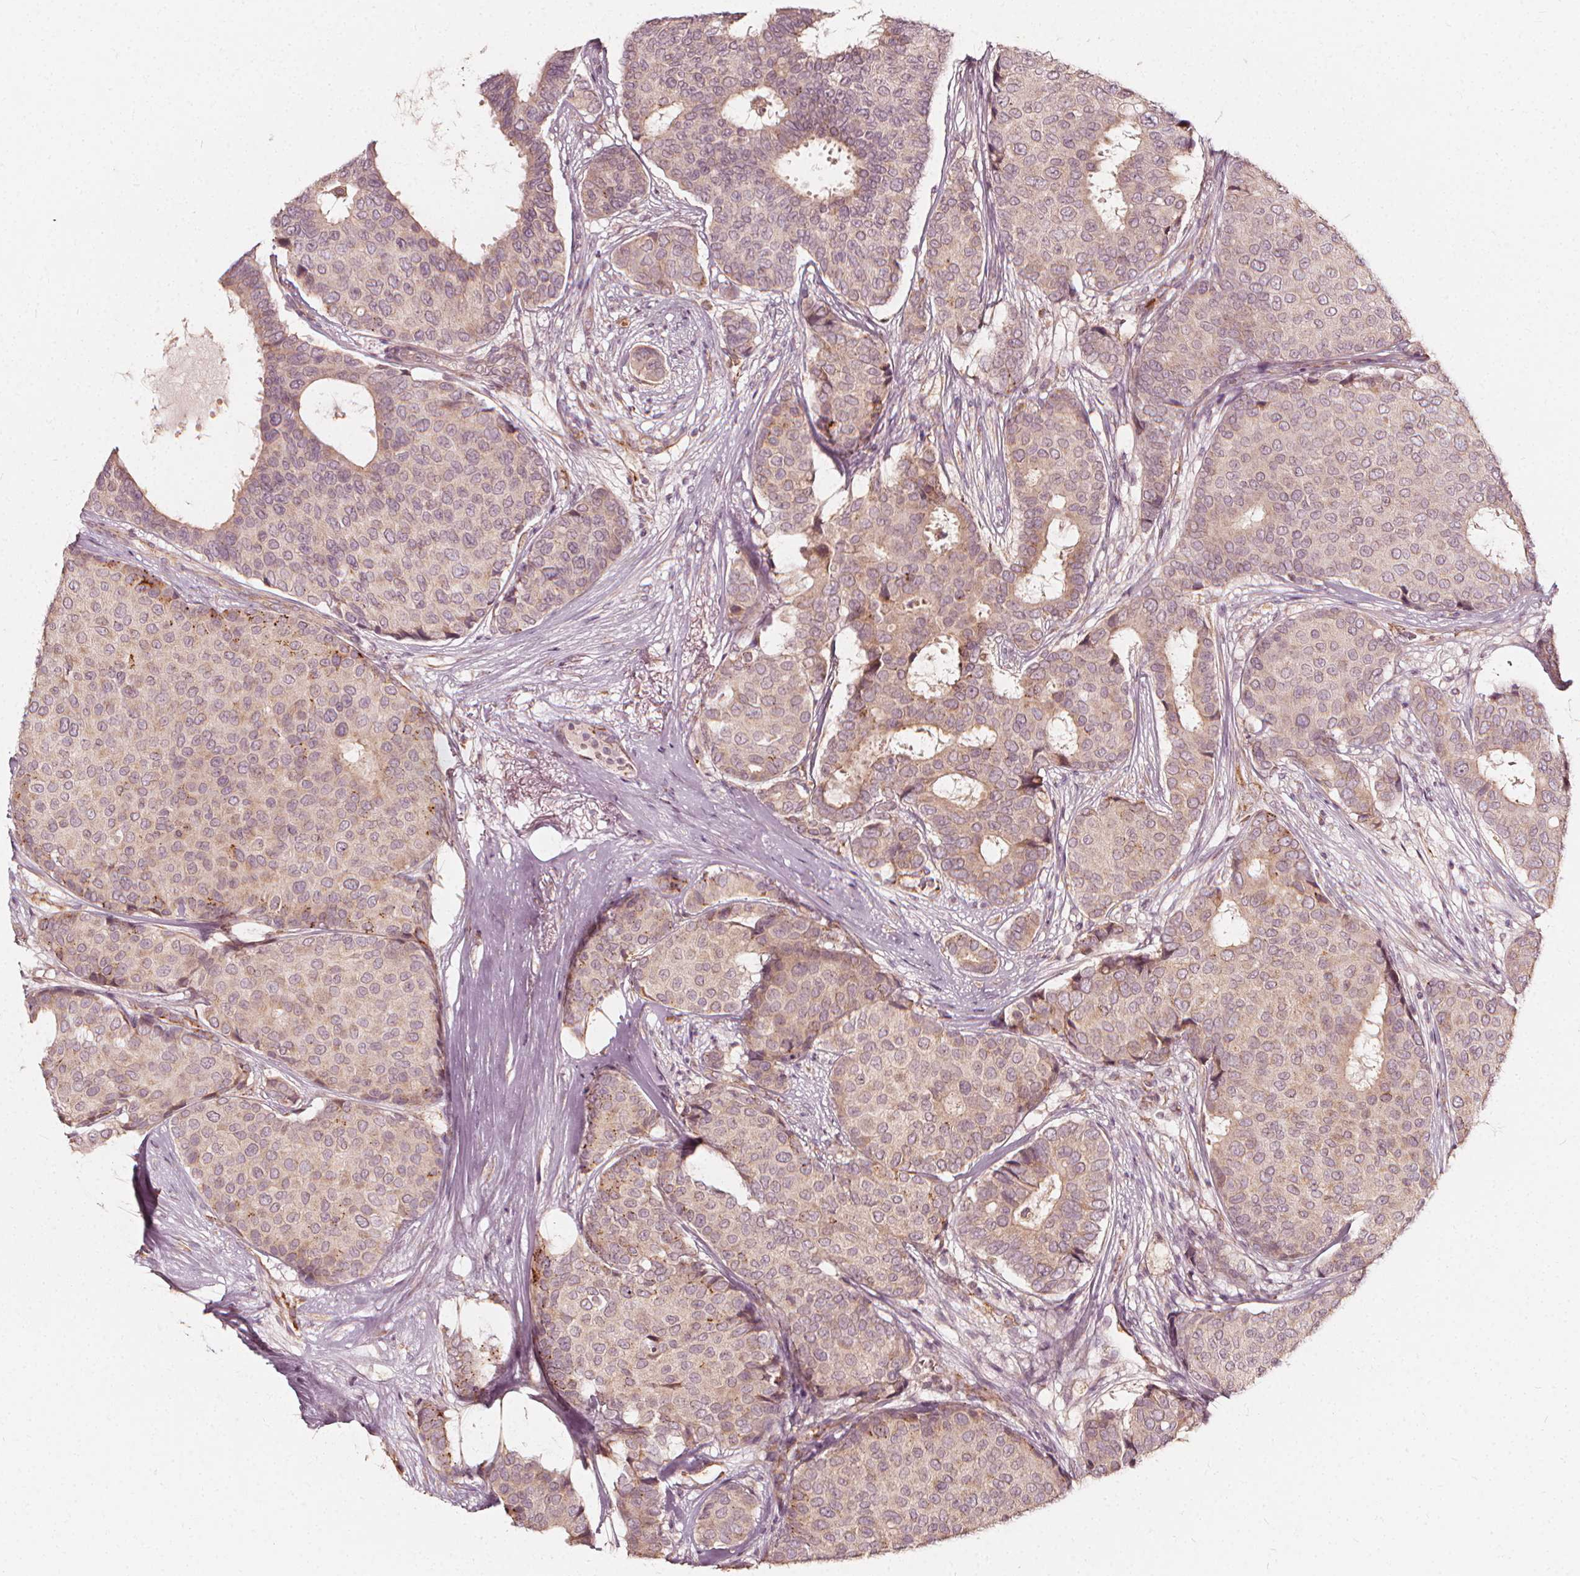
{"staining": {"intensity": "weak", "quantity": "<25%", "location": "cytoplasmic/membranous"}, "tissue": "breast cancer", "cell_type": "Tumor cells", "image_type": "cancer", "snomed": [{"axis": "morphology", "description": "Duct carcinoma"}, {"axis": "topography", "description": "Breast"}], "caption": "This image is of breast infiltrating ductal carcinoma stained with immunohistochemistry (IHC) to label a protein in brown with the nuclei are counter-stained blue. There is no expression in tumor cells.", "gene": "NPC1L1", "patient": {"sex": "female", "age": 75}}